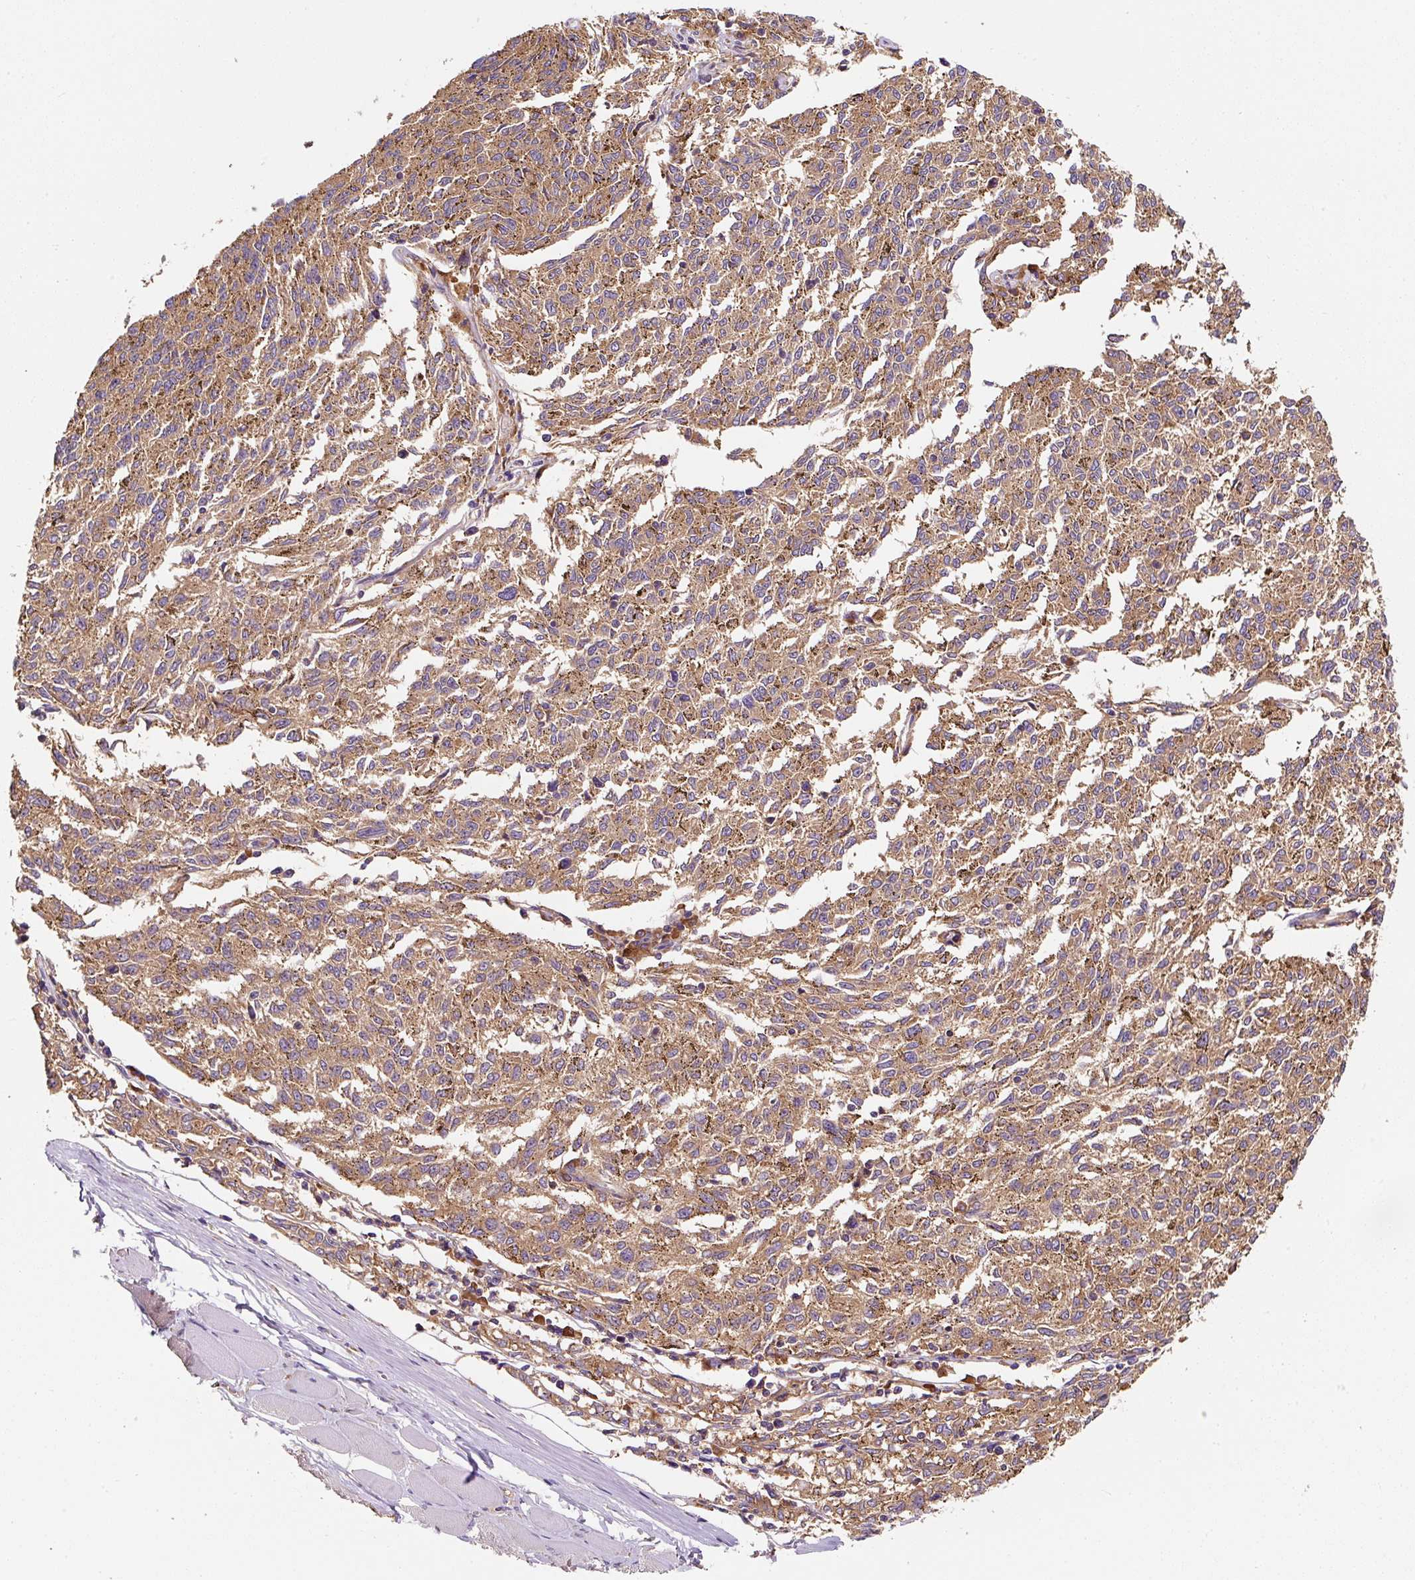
{"staining": {"intensity": "moderate", "quantity": ">75%", "location": "cytoplasmic/membranous"}, "tissue": "melanoma", "cell_type": "Tumor cells", "image_type": "cancer", "snomed": [{"axis": "morphology", "description": "Malignant melanoma, NOS"}, {"axis": "topography", "description": "Skin"}], "caption": "A brown stain highlights moderate cytoplasmic/membranous expression of a protein in malignant melanoma tumor cells.", "gene": "EIF2S2", "patient": {"sex": "female", "age": 72}}